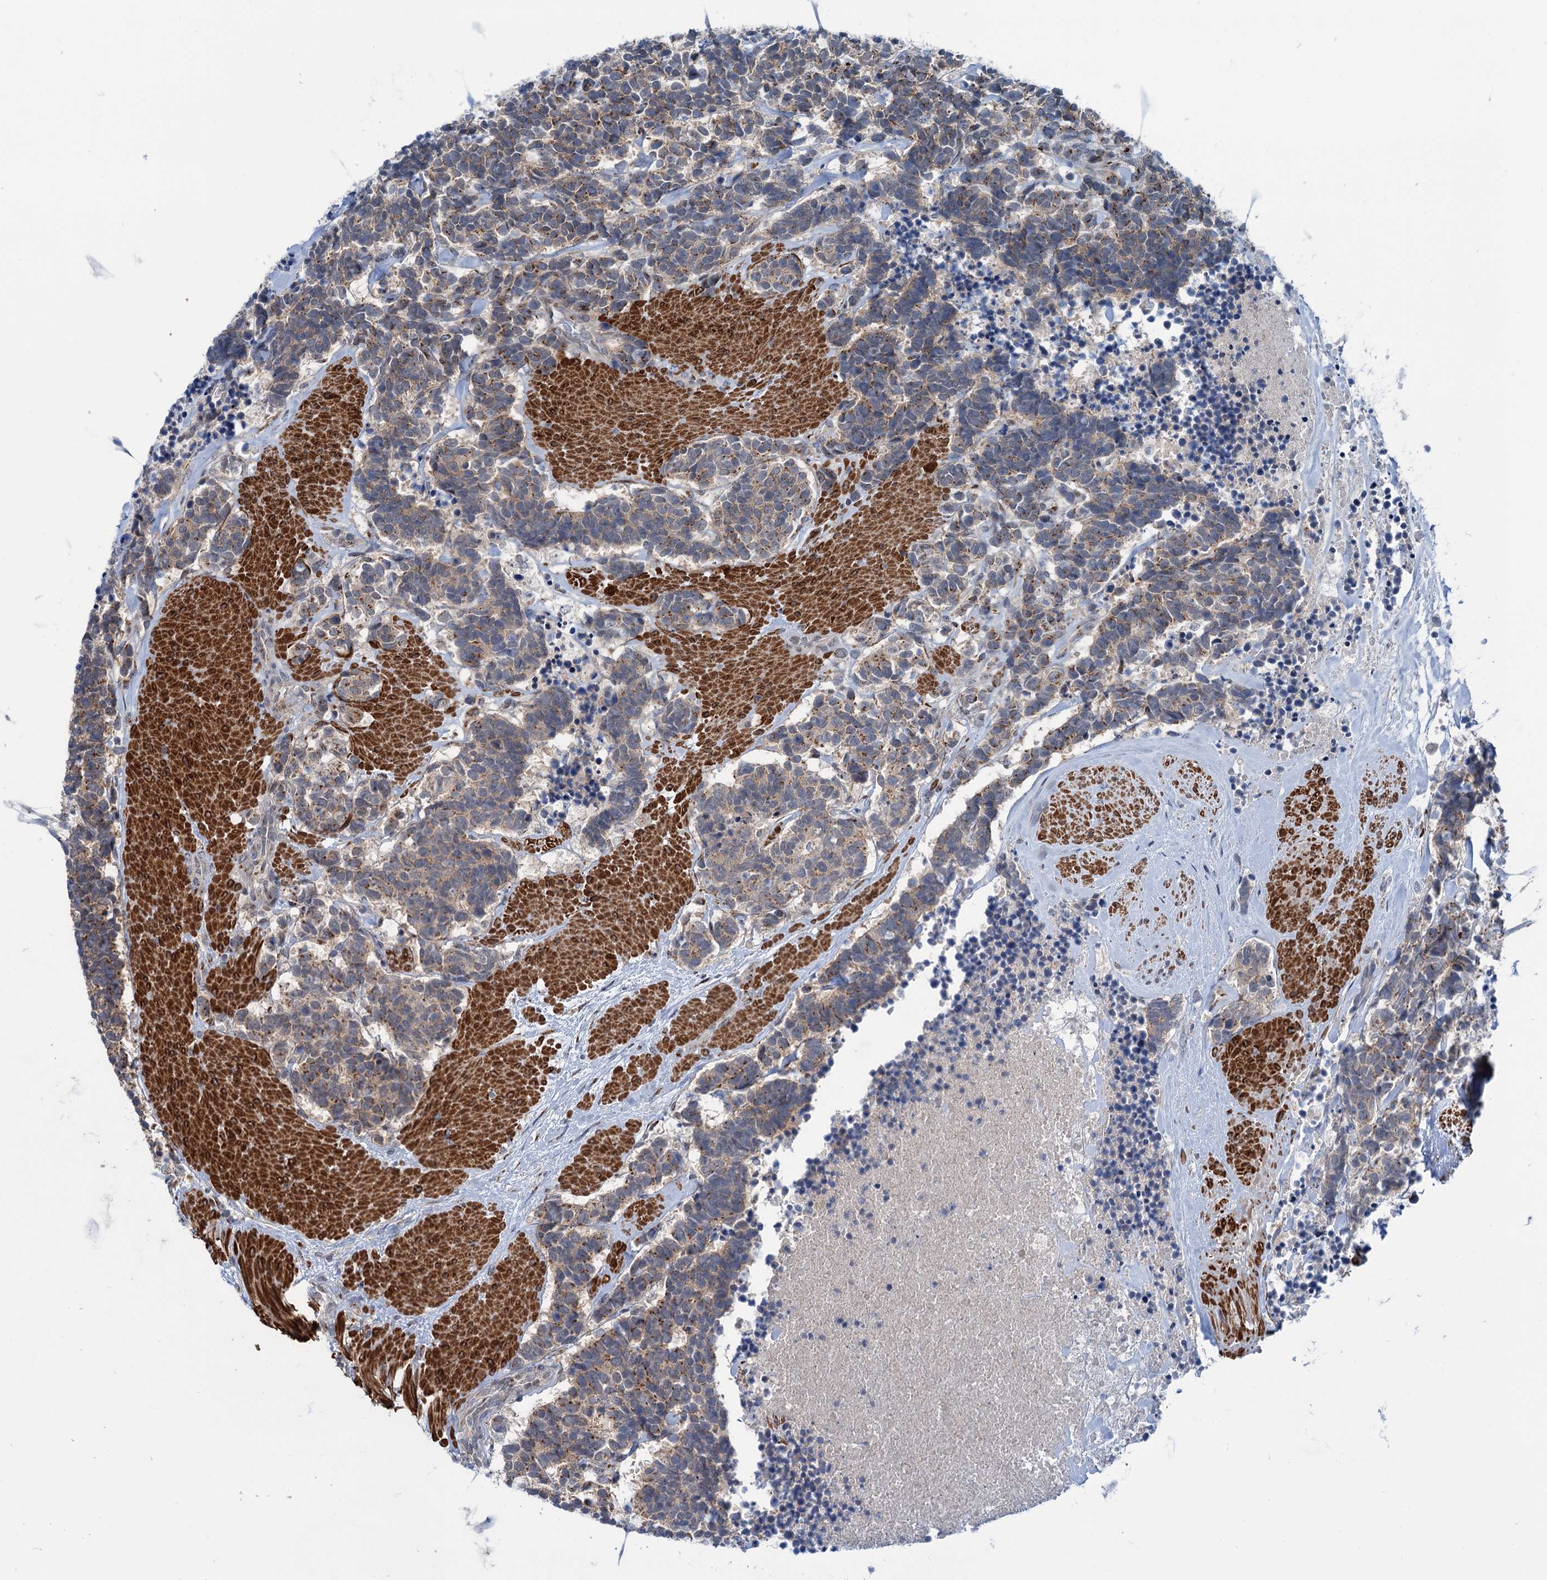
{"staining": {"intensity": "moderate", "quantity": ">75%", "location": "cytoplasmic/membranous"}, "tissue": "carcinoid", "cell_type": "Tumor cells", "image_type": "cancer", "snomed": [{"axis": "morphology", "description": "Carcinoma, NOS"}, {"axis": "morphology", "description": "Carcinoid, malignant, NOS"}, {"axis": "topography", "description": "Urinary bladder"}], "caption": "Carcinoid stained for a protein (brown) displays moderate cytoplasmic/membranous positive expression in approximately >75% of tumor cells.", "gene": "ELP4", "patient": {"sex": "male", "age": 57}}